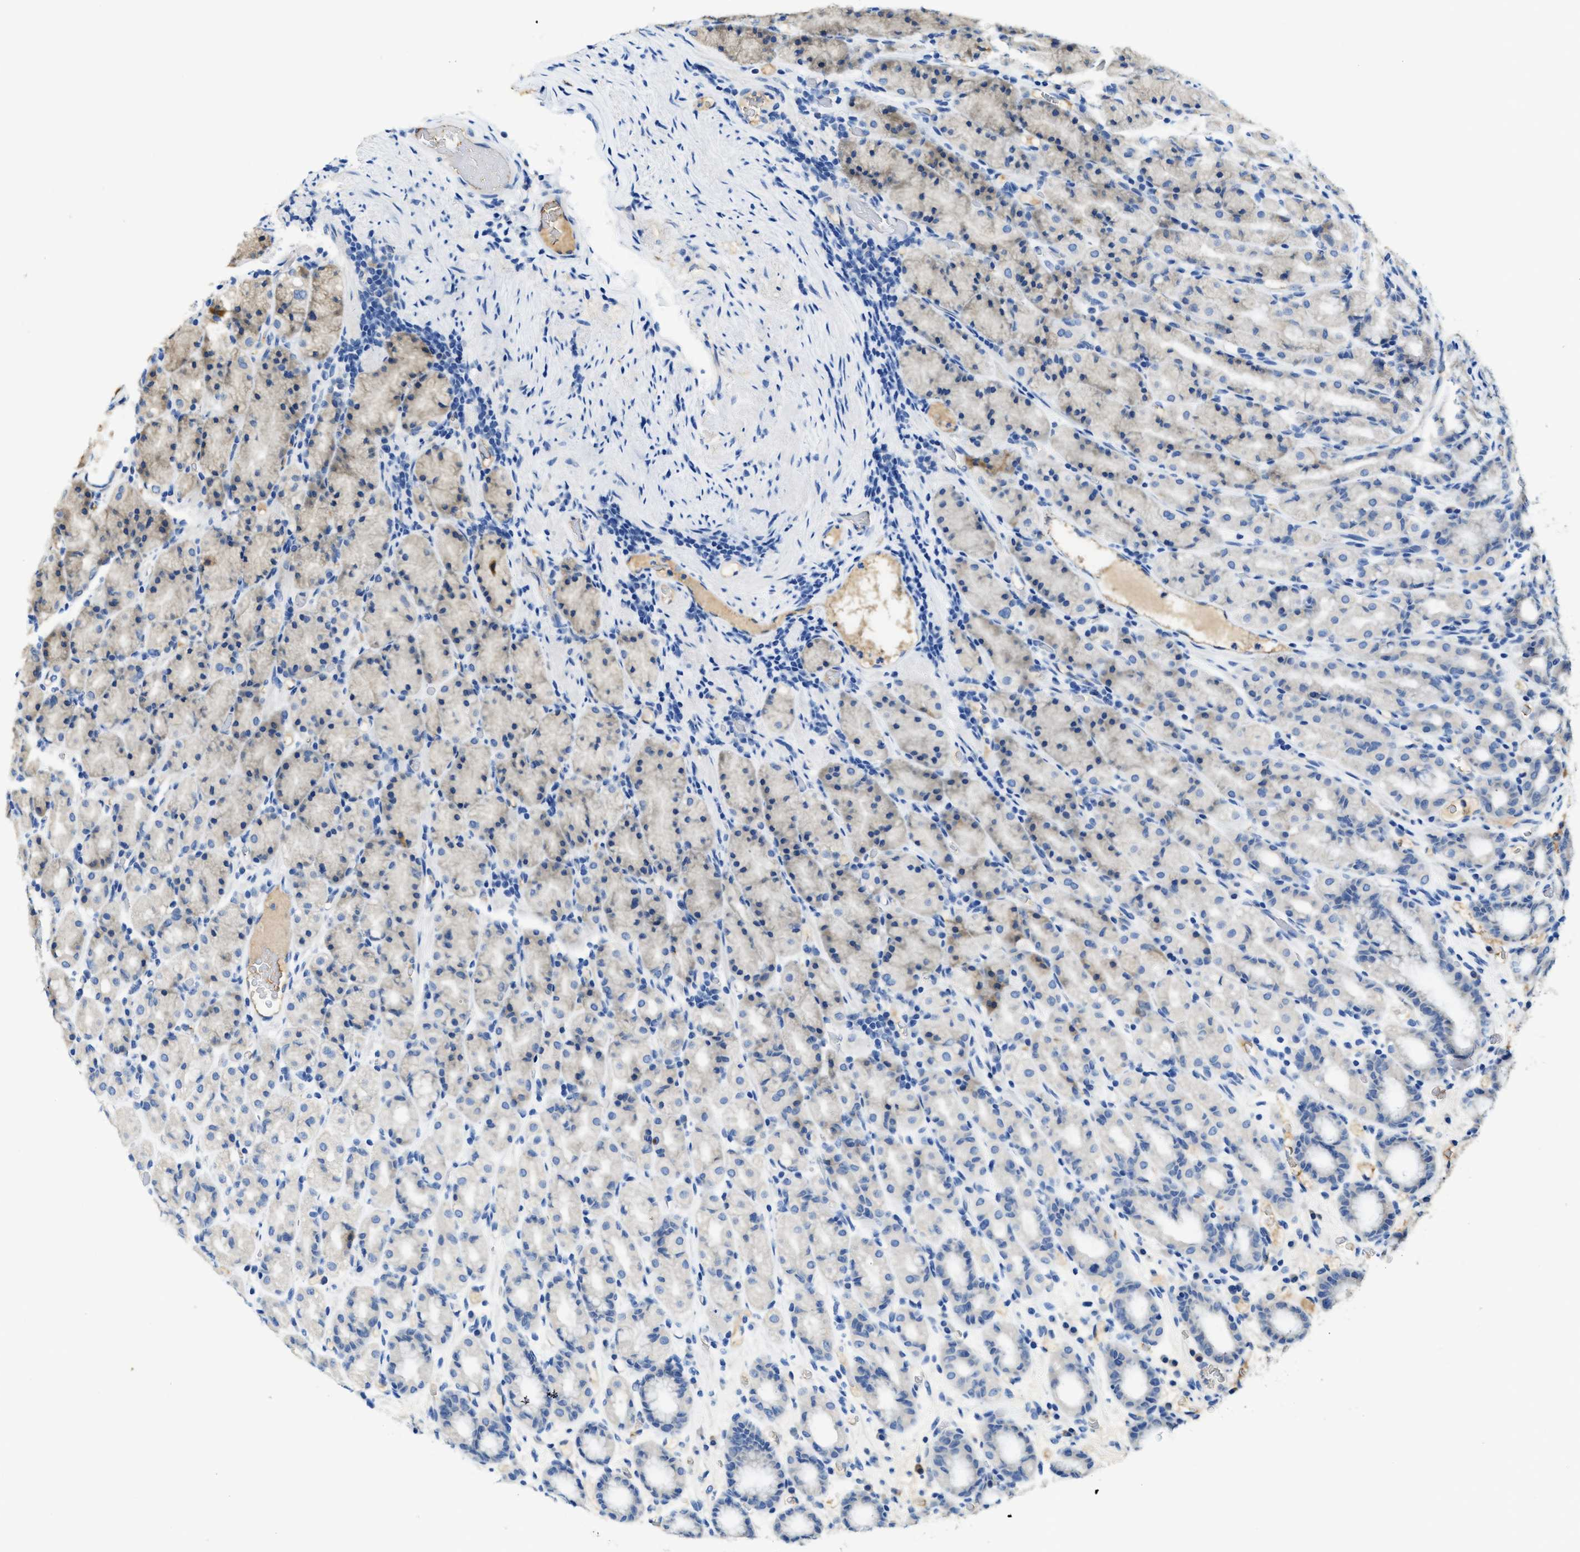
{"staining": {"intensity": "negative", "quantity": "none", "location": "none"}, "tissue": "stomach", "cell_type": "Glandular cells", "image_type": "normal", "snomed": [{"axis": "morphology", "description": "Normal tissue, NOS"}, {"axis": "topography", "description": "Stomach, upper"}], "caption": "A high-resolution image shows immunohistochemistry staining of normal stomach, which displays no significant positivity in glandular cells. Brightfield microscopy of IHC stained with DAB (brown) and hematoxylin (blue), captured at high magnification.", "gene": "RIPK2", "patient": {"sex": "male", "age": 68}}